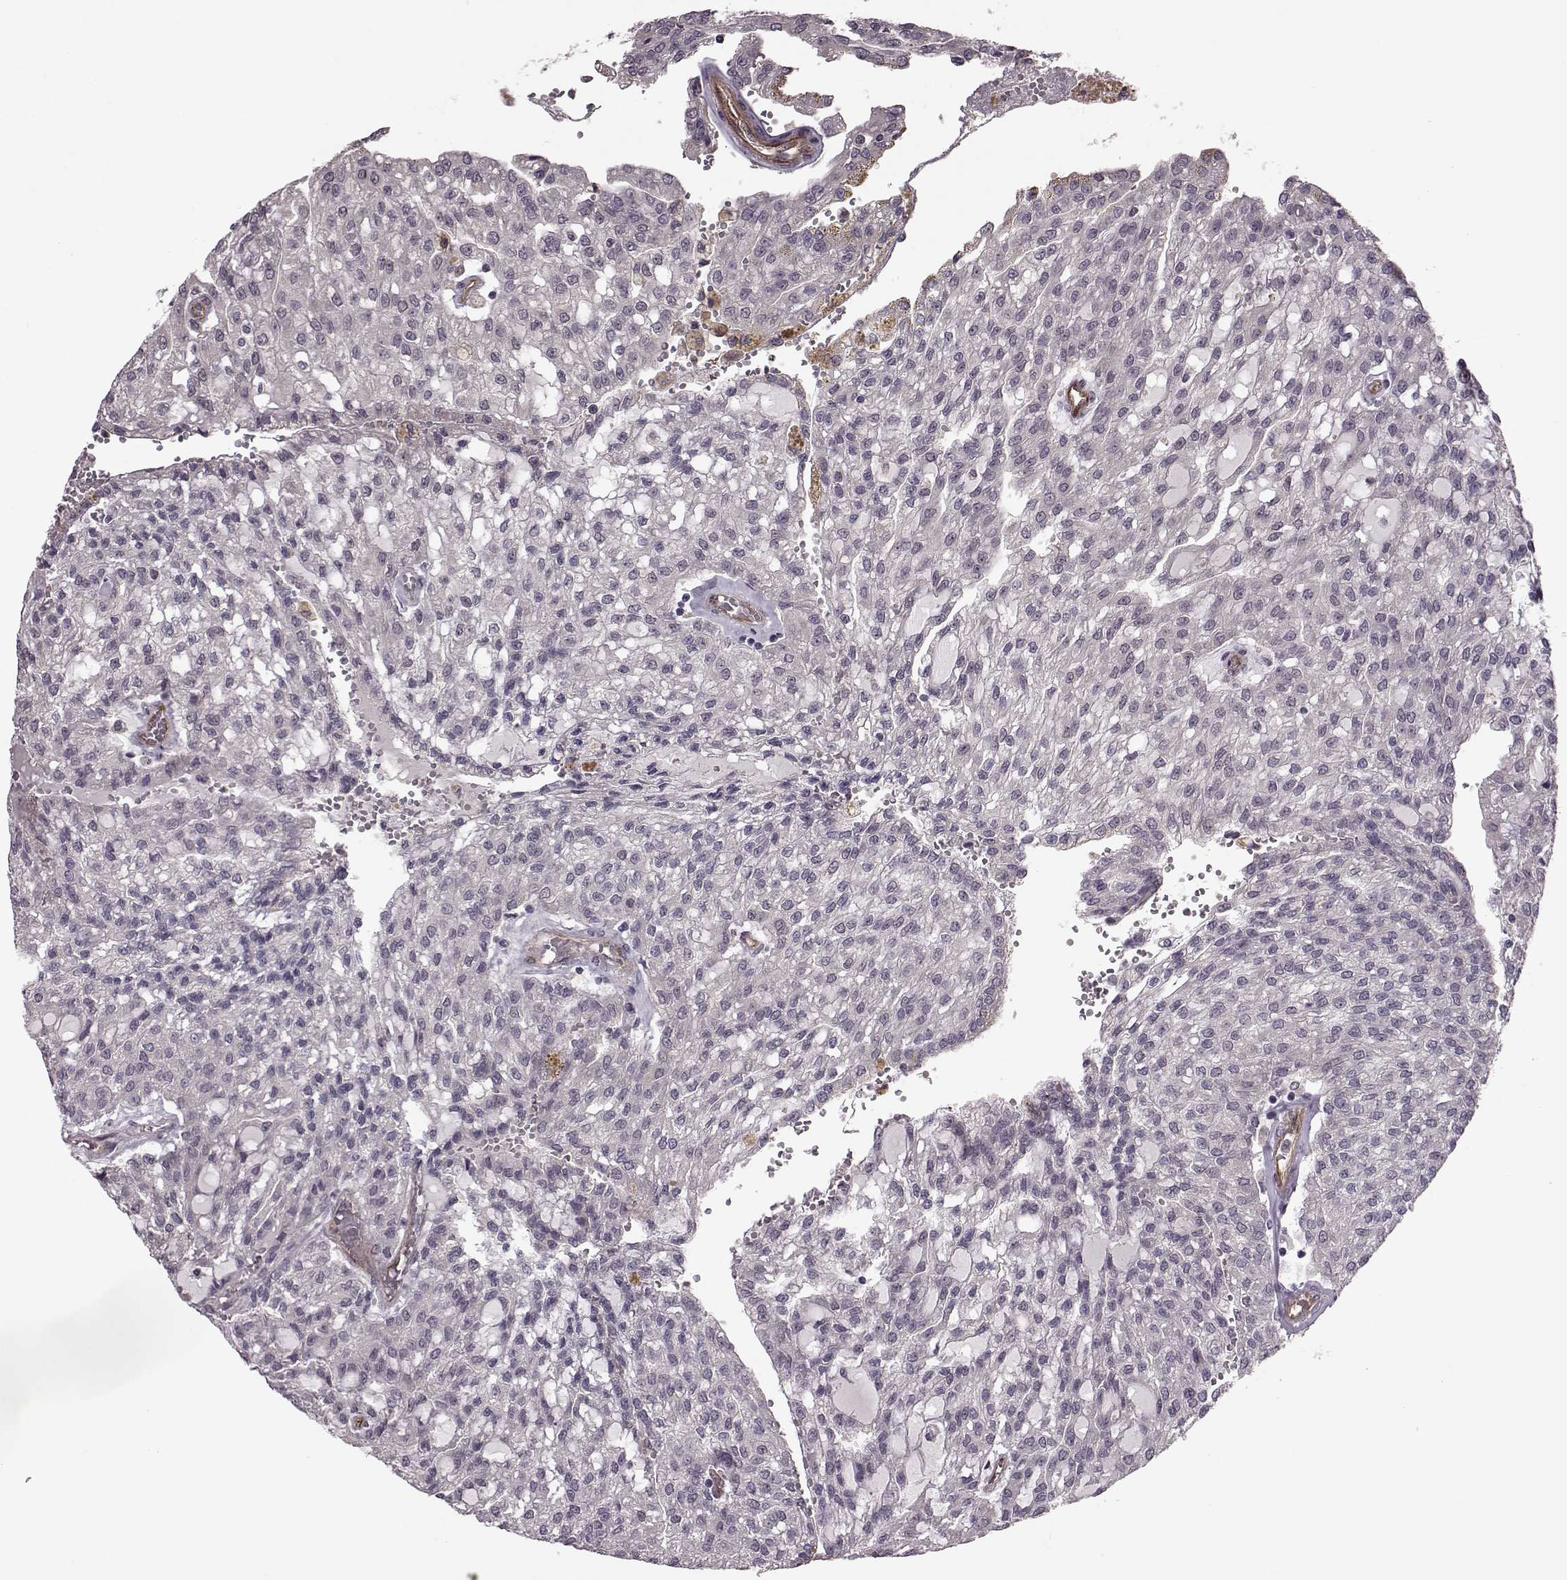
{"staining": {"intensity": "negative", "quantity": "none", "location": "none"}, "tissue": "renal cancer", "cell_type": "Tumor cells", "image_type": "cancer", "snomed": [{"axis": "morphology", "description": "Adenocarcinoma, NOS"}, {"axis": "topography", "description": "Kidney"}], "caption": "Image shows no protein staining in tumor cells of renal adenocarcinoma tissue. (DAB (3,3'-diaminobenzidine) IHC, high magnification).", "gene": "SYNPO", "patient": {"sex": "male", "age": 63}}